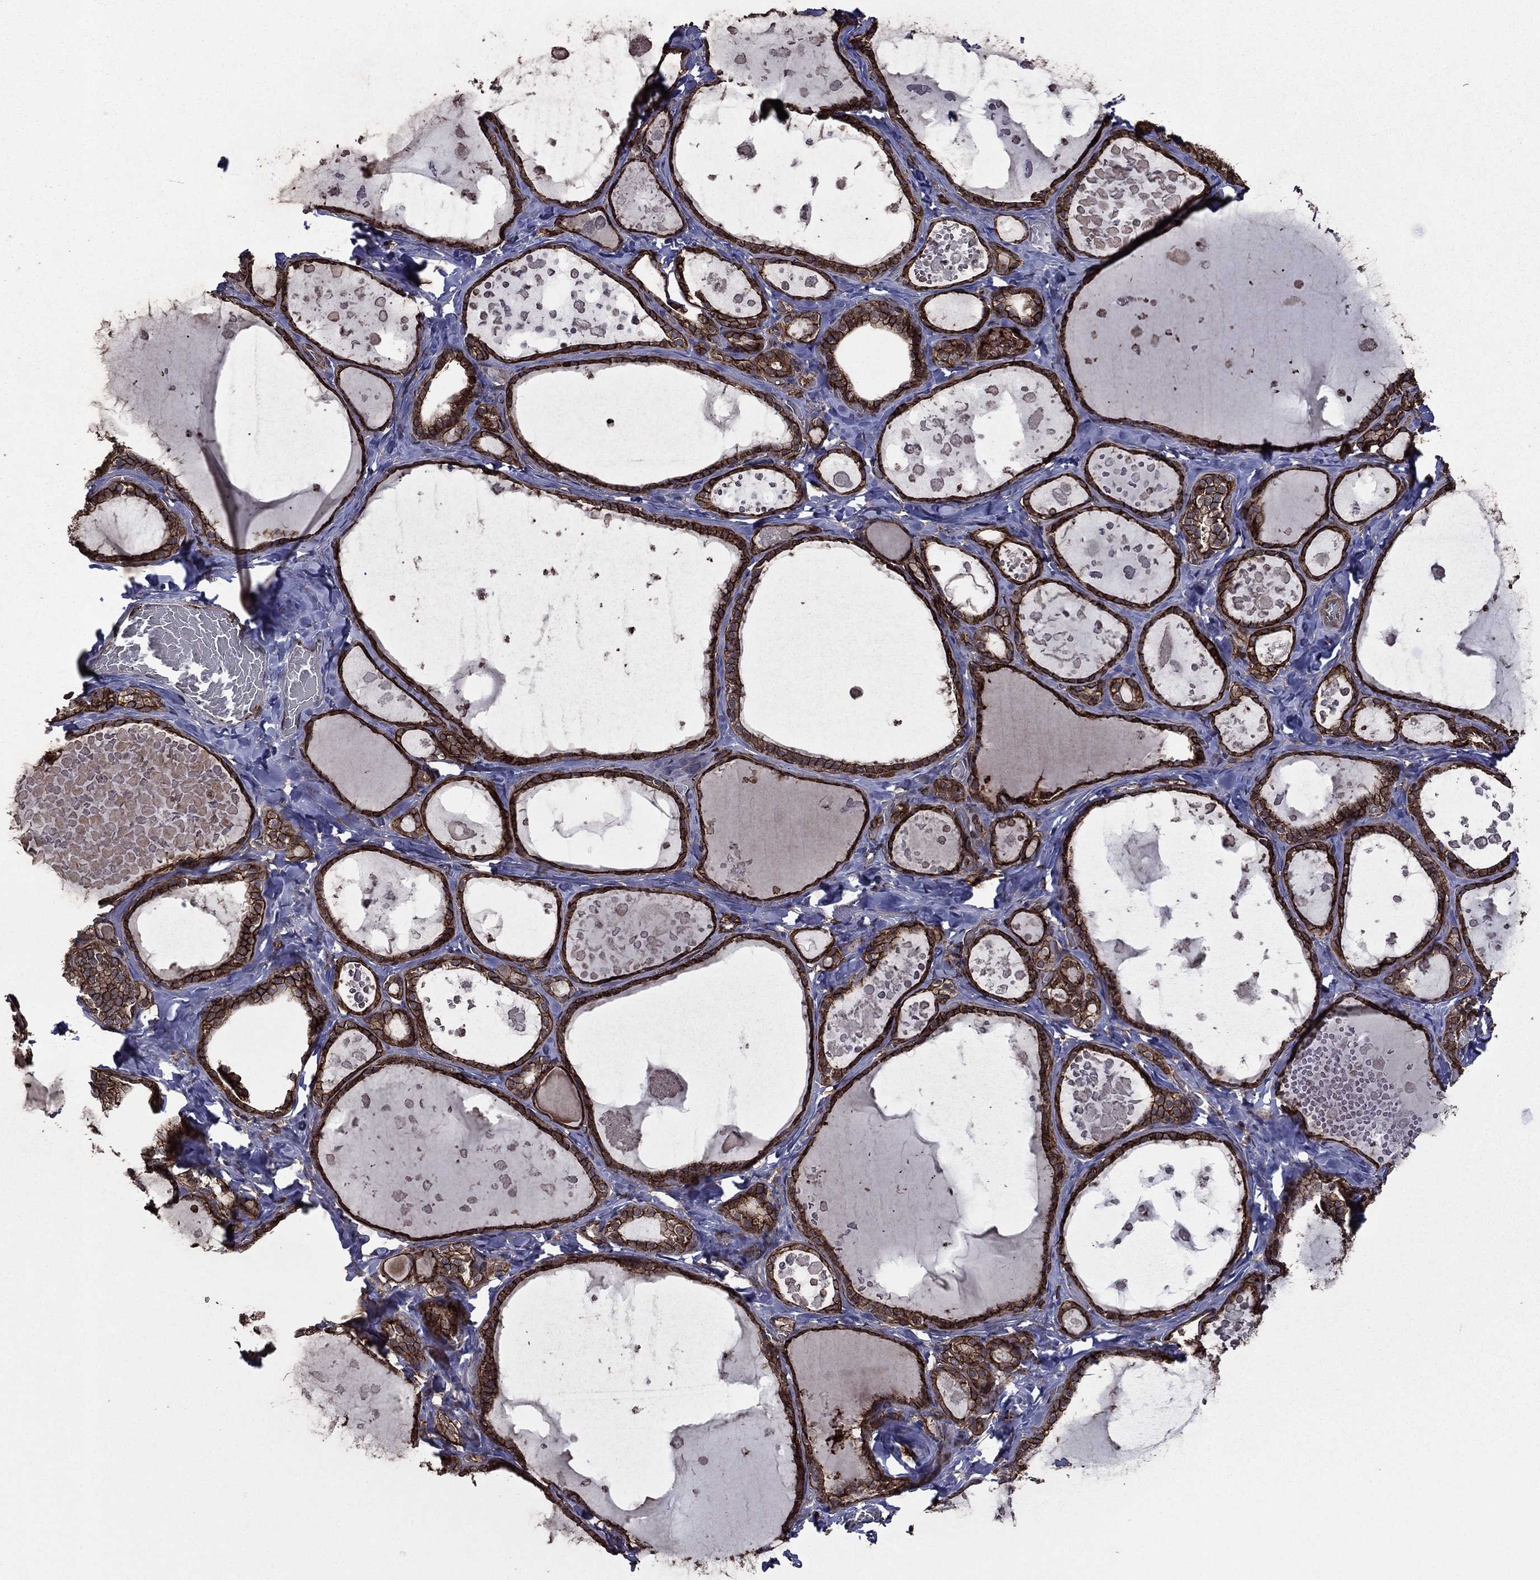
{"staining": {"intensity": "strong", "quantity": ">75%", "location": "cytoplasmic/membranous"}, "tissue": "thyroid gland", "cell_type": "Glandular cells", "image_type": "normal", "snomed": [{"axis": "morphology", "description": "Normal tissue, NOS"}, {"axis": "topography", "description": "Thyroid gland"}], "caption": "About >75% of glandular cells in unremarkable thyroid gland display strong cytoplasmic/membranous protein positivity as visualized by brown immunohistochemical staining.", "gene": "PLPP3", "patient": {"sex": "female", "age": 56}}